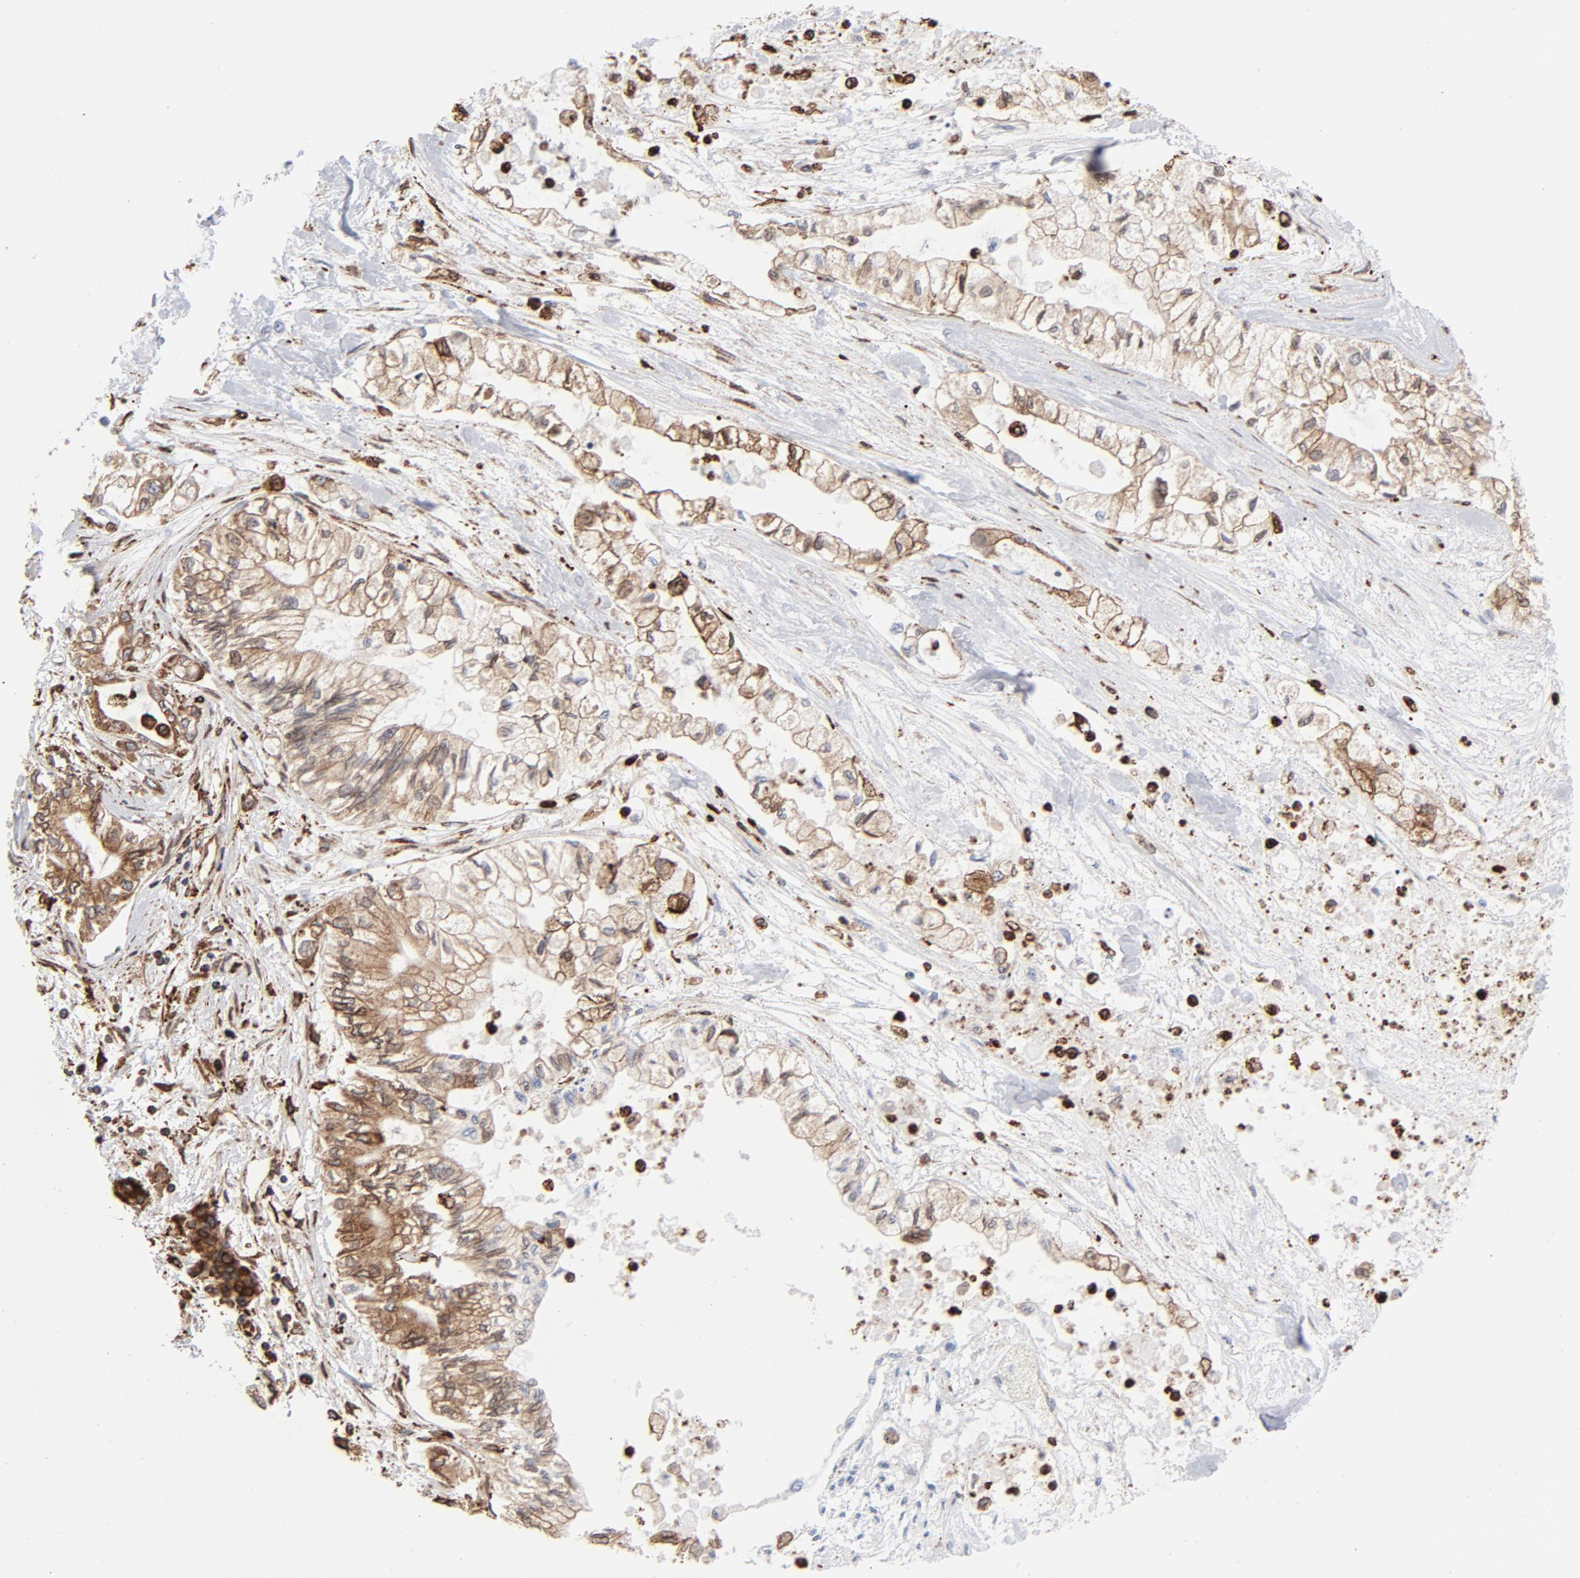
{"staining": {"intensity": "moderate", "quantity": ">75%", "location": "cytoplasmic/membranous"}, "tissue": "pancreatic cancer", "cell_type": "Tumor cells", "image_type": "cancer", "snomed": [{"axis": "morphology", "description": "Adenocarcinoma, NOS"}, {"axis": "topography", "description": "Pancreas"}], "caption": "A brown stain highlights moderate cytoplasmic/membranous staining of a protein in human pancreatic adenocarcinoma tumor cells.", "gene": "CANX", "patient": {"sex": "male", "age": 79}}